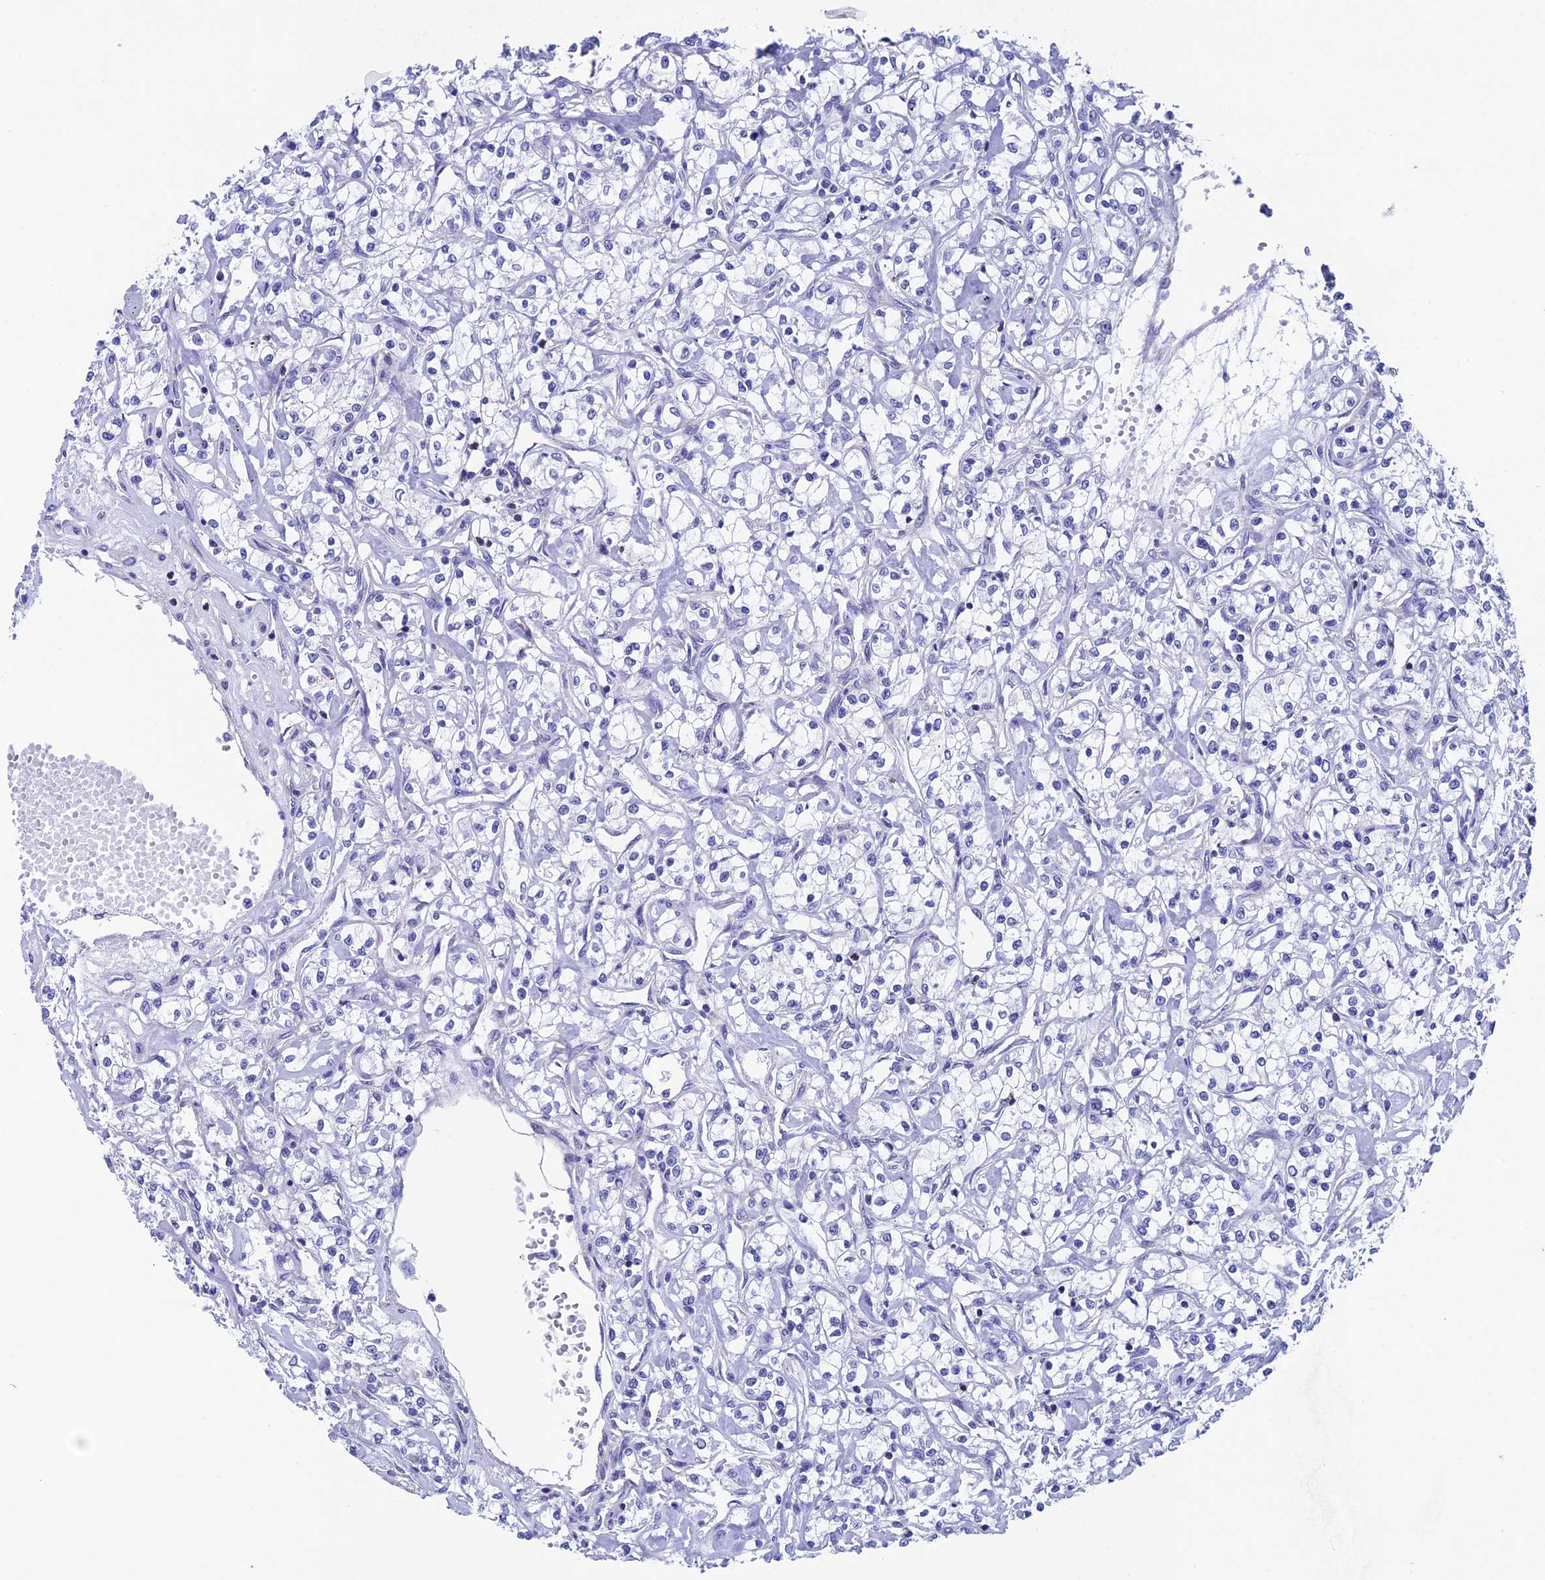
{"staining": {"intensity": "negative", "quantity": "none", "location": "none"}, "tissue": "renal cancer", "cell_type": "Tumor cells", "image_type": "cancer", "snomed": [{"axis": "morphology", "description": "Adenocarcinoma, NOS"}, {"axis": "topography", "description": "Kidney"}], "caption": "Immunohistochemistry micrograph of human renal adenocarcinoma stained for a protein (brown), which exhibits no staining in tumor cells. The staining is performed using DAB brown chromogen with nuclei counter-stained in using hematoxylin.", "gene": "SEPTIN1", "patient": {"sex": "female", "age": 59}}